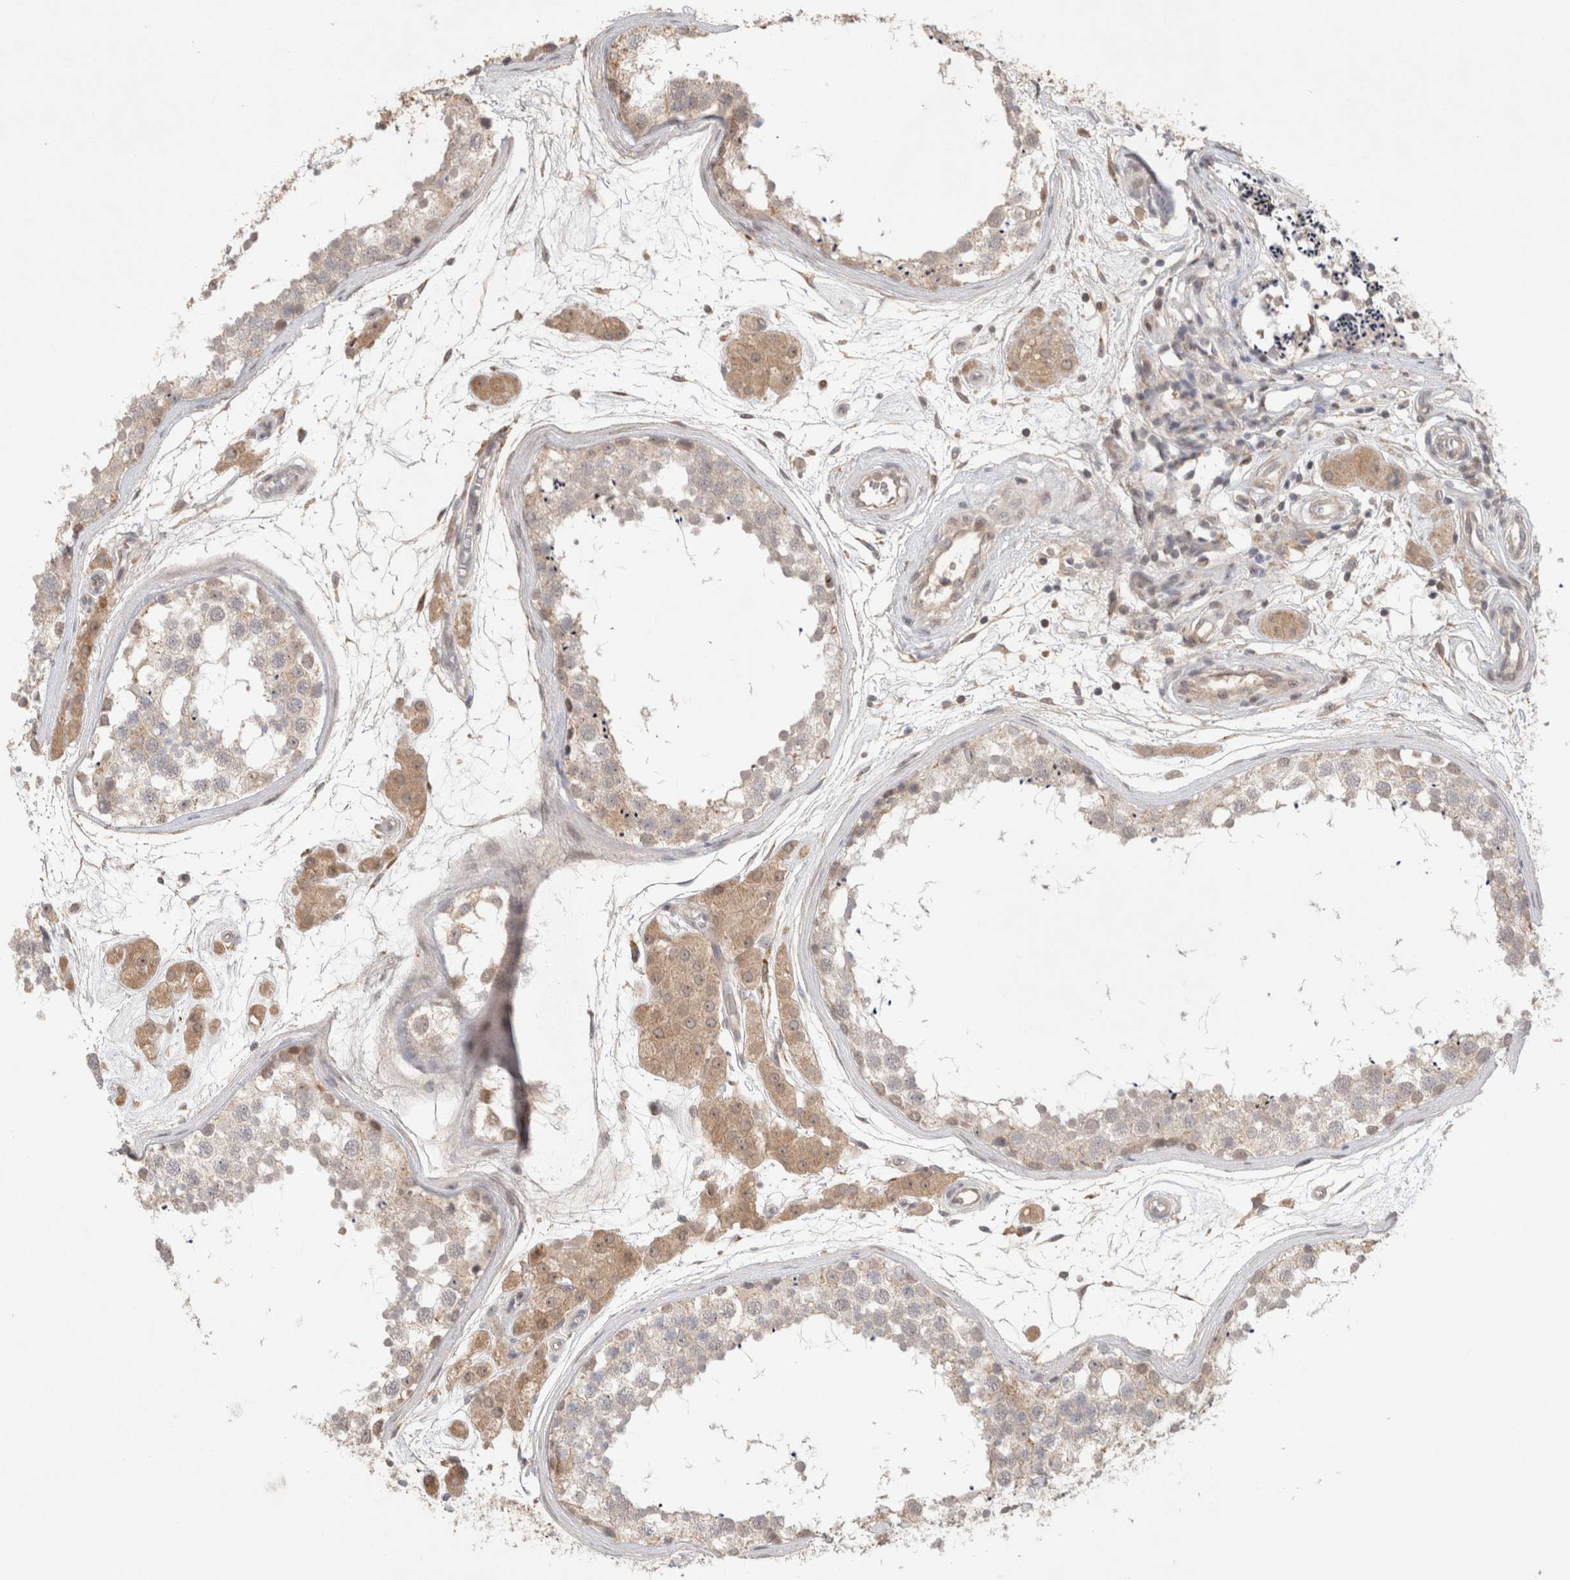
{"staining": {"intensity": "weak", "quantity": "<25%", "location": "nuclear"}, "tissue": "testis", "cell_type": "Cells in seminiferous ducts", "image_type": "normal", "snomed": [{"axis": "morphology", "description": "Normal tissue, NOS"}, {"axis": "topography", "description": "Testis"}], "caption": "The histopathology image displays no staining of cells in seminiferous ducts in unremarkable testis.", "gene": "SYDE2", "patient": {"sex": "male", "age": 56}}